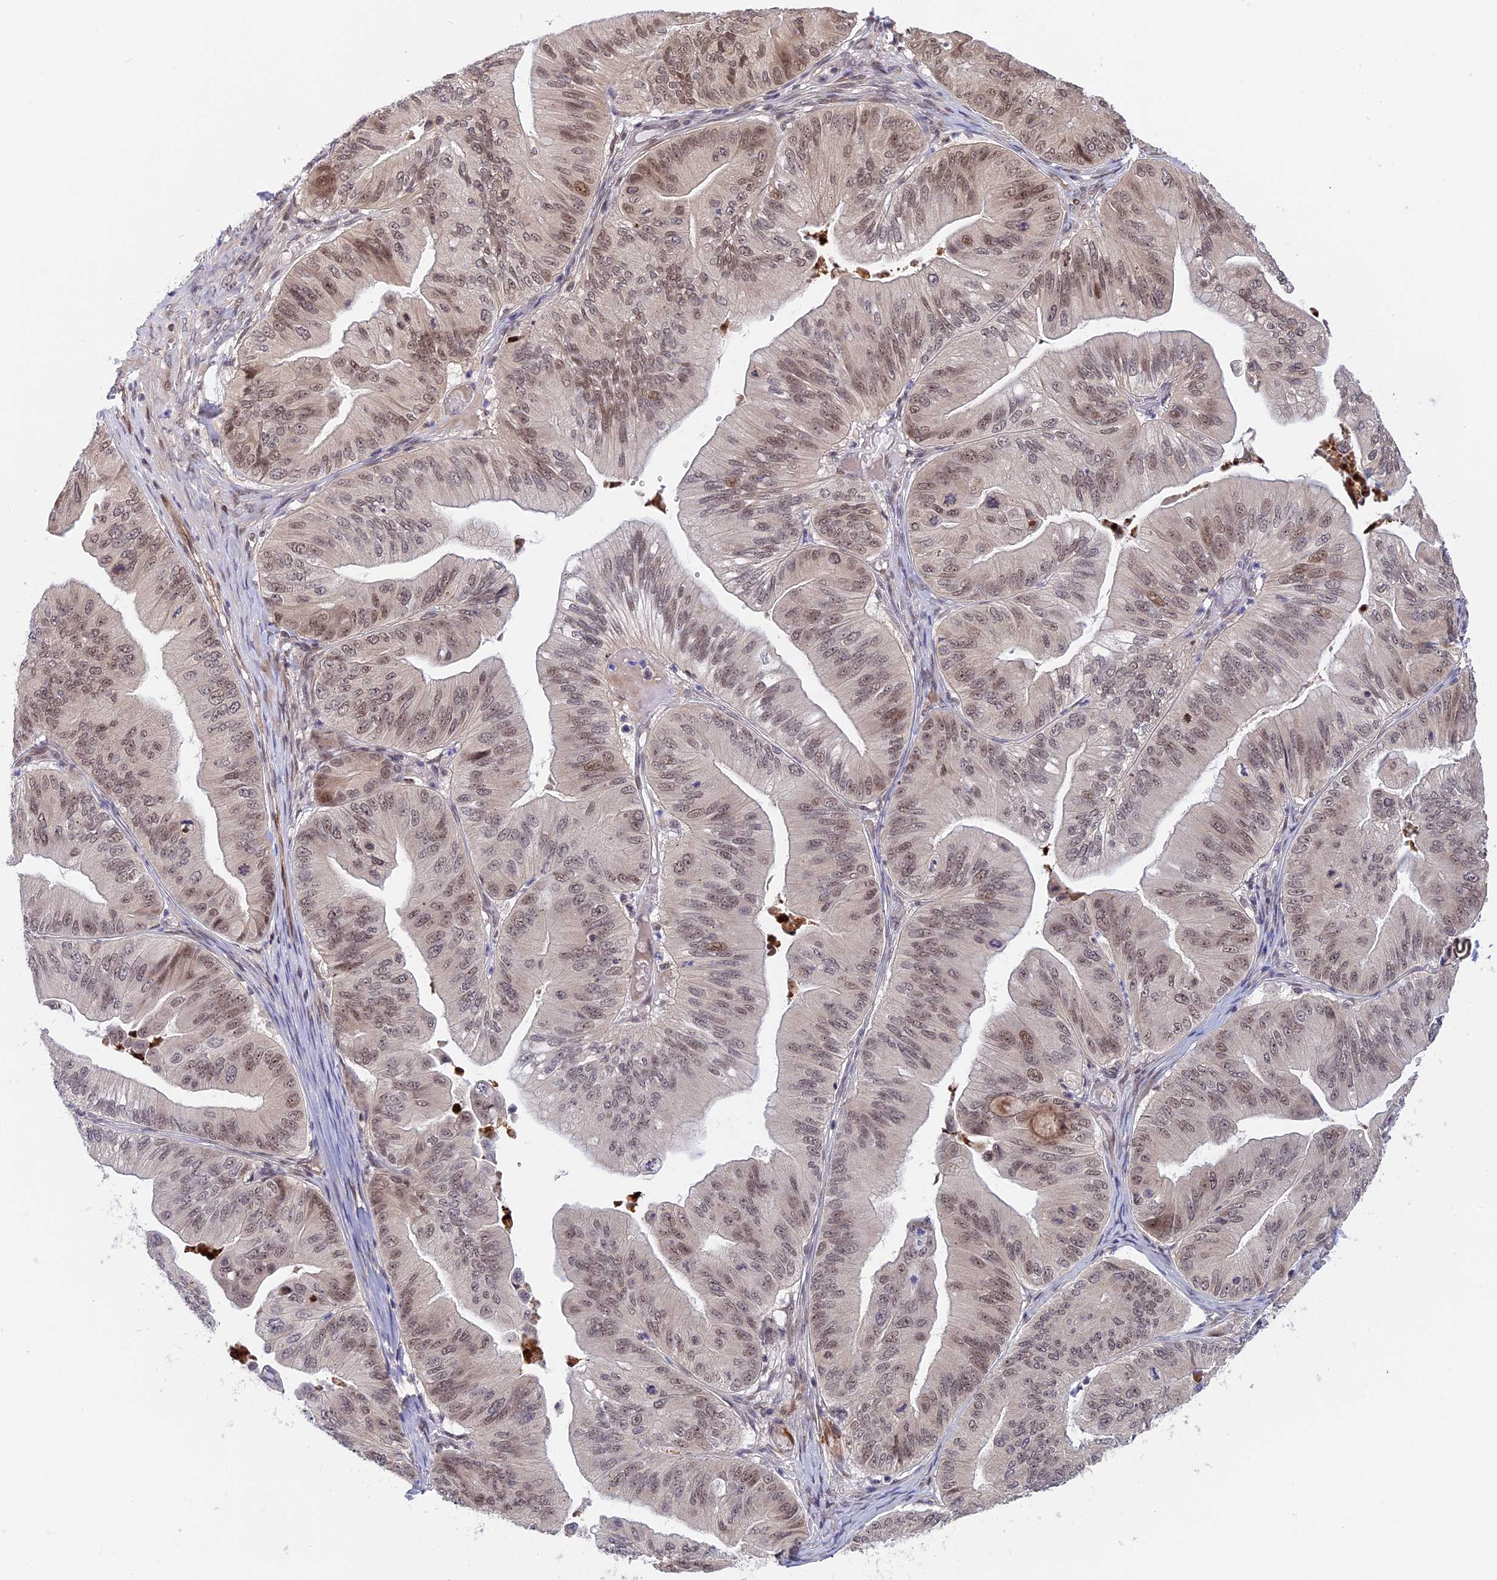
{"staining": {"intensity": "moderate", "quantity": ">75%", "location": "nuclear"}, "tissue": "ovarian cancer", "cell_type": "Tumor cells", "image_type": "cancer", "snomed": [{"axis": "morphology", "description": "Cystadenocarcinoma, mucinous, NOS"}, {"axis": "topography", "description": "Ovary"}], "caption": "Ovarian mucinous cystadenocarcinoma tissue exhibits moderate nuclear staining in about >75% of tumor cells, visualized by immunohistochemistry.", "gene": "POLR2C", "patient": {"sex": "female", "age": 61}}